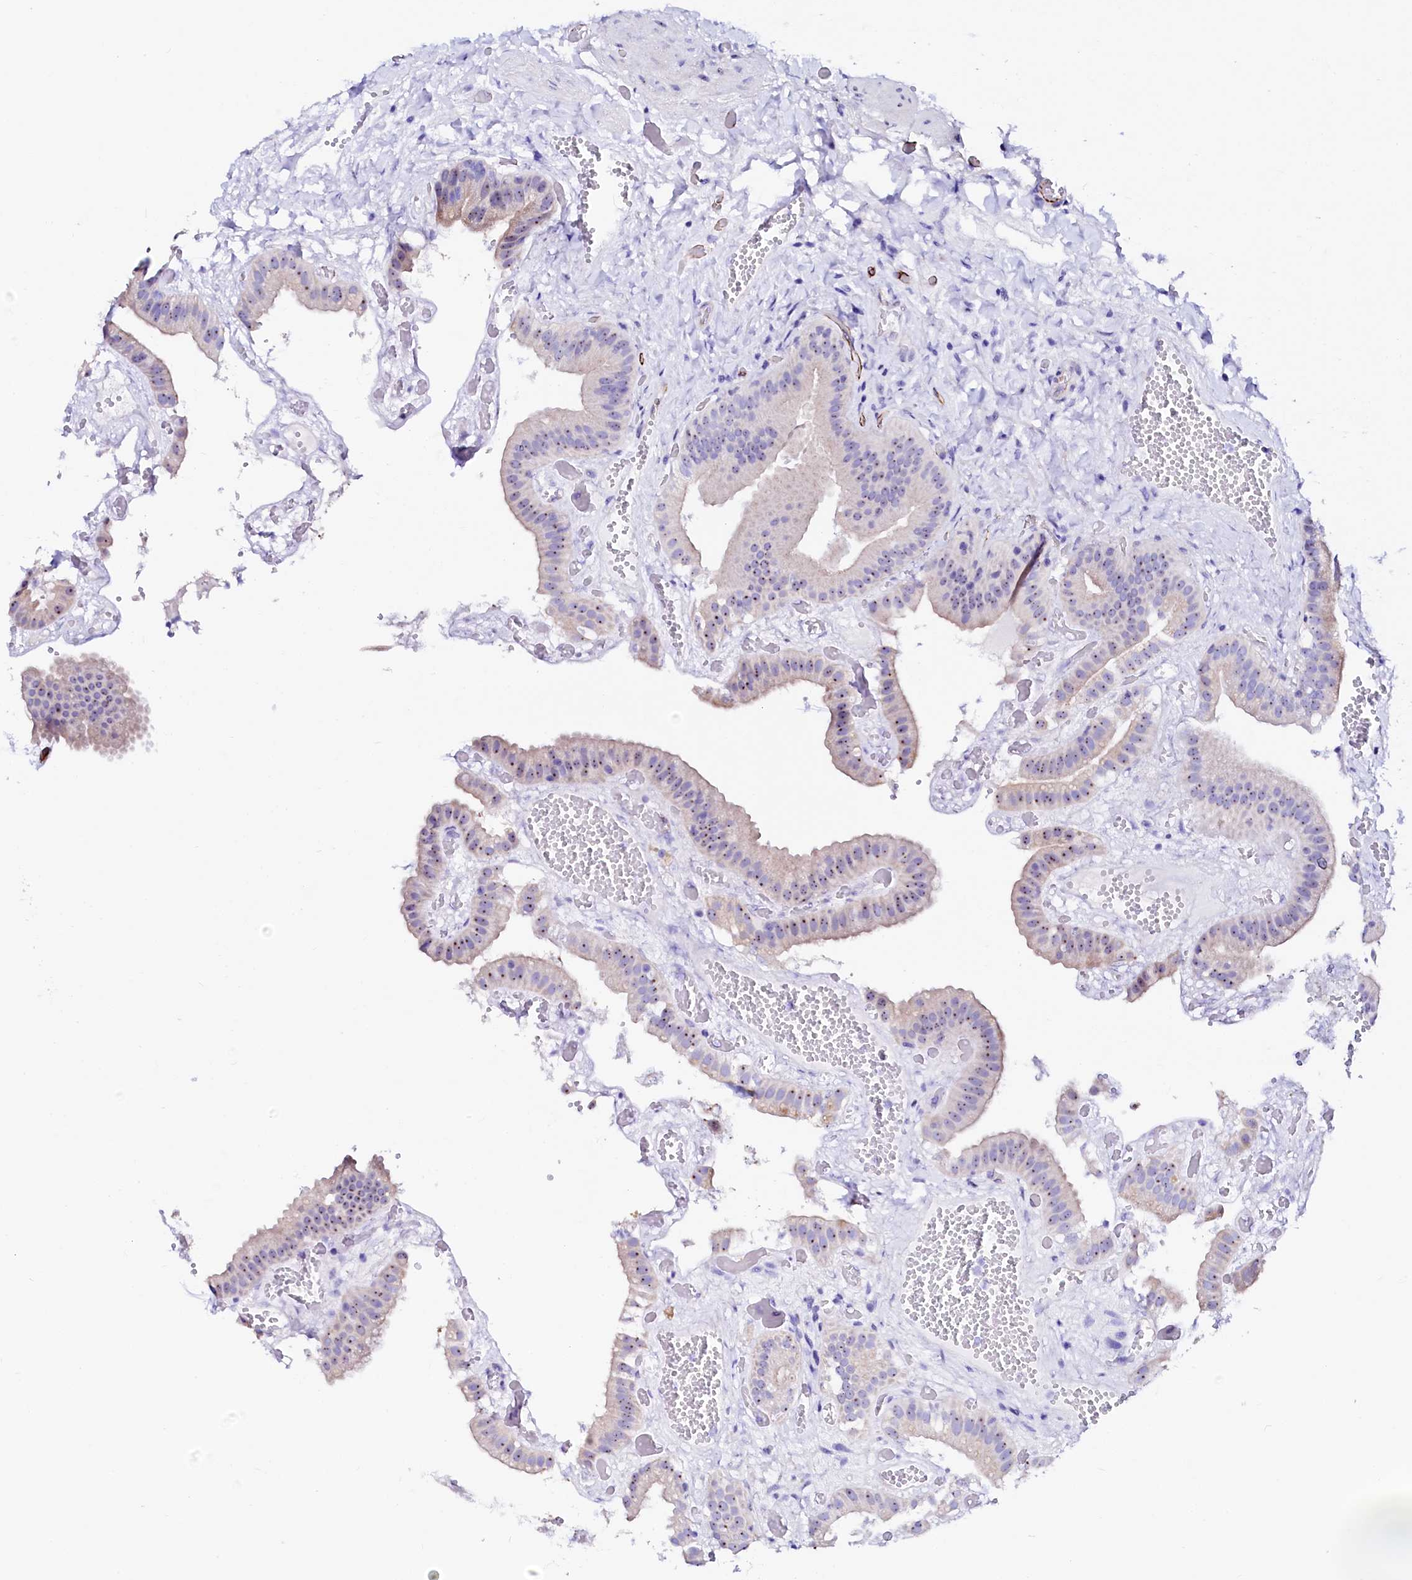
{"staining": {"intensity": "moderate", "quantity": "25%-75%", "location": "nuclear"}, "tissue": "gallbladder", "cell_type": "Glandular cells", "image_type": "normal", "snomed": [{"axis": "morphology", "description": "Normal tissue, NOS"}, {"axis": "topography", "description": "Gallbladder"}], "caption": "Immunohistochemistry (IHC) staining of unremarkable gallbladder, which exhibits medium levels of moderate nuclear positivity in about 25%-75% of glandular cells indicating moderate nuclear protein positivity. The staining was performed using DAB (brown) for protein detection and nuclei were counterstained in hematoxylin (blue).", "gene": "SFR1", "patient": {"sex": "female", "age": 64}}